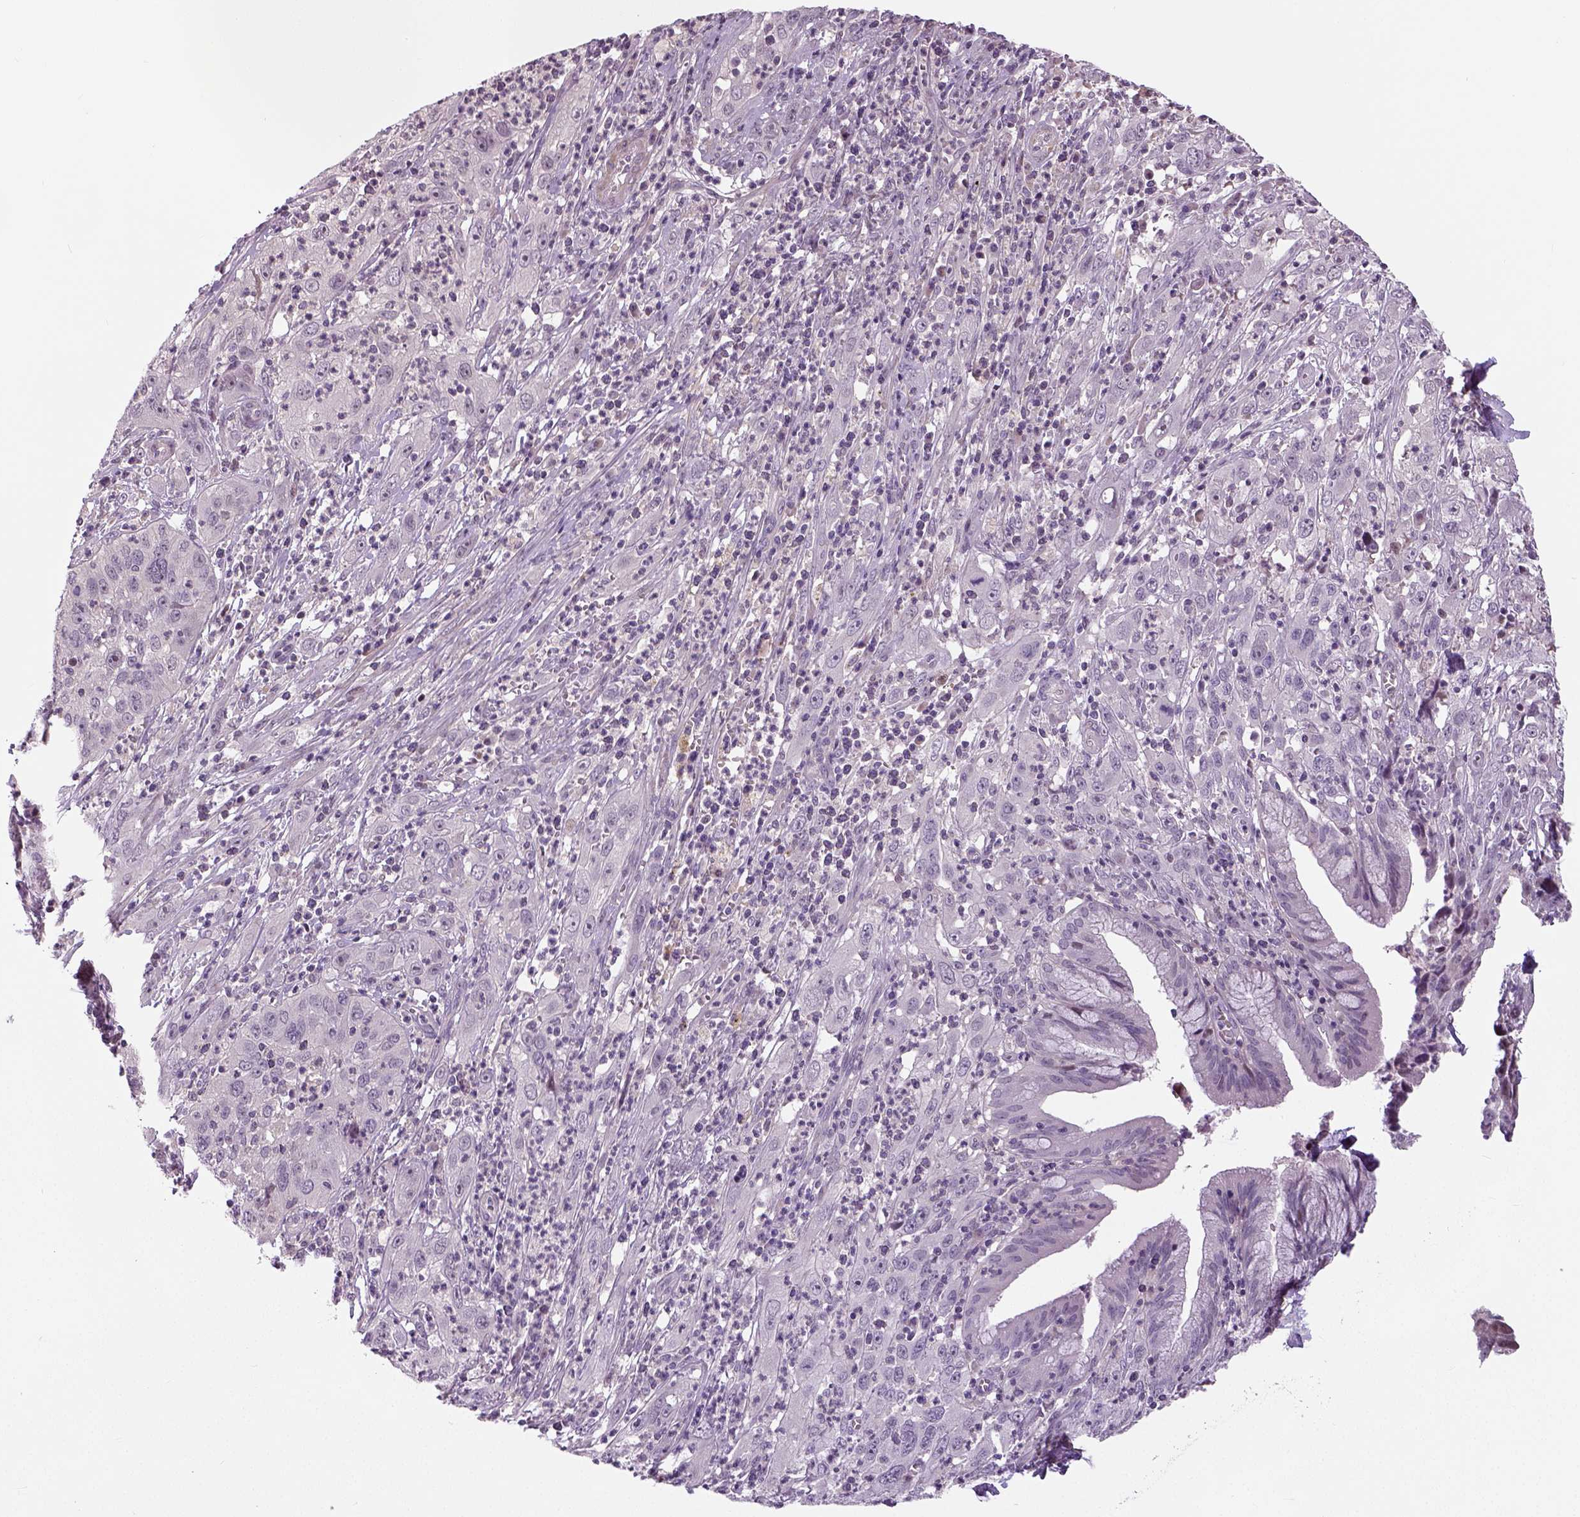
{"staining": {"intensity": "negative", "quantity": "none", "location": "none"}, "tissue": "cervical cancer", "cell_type": "Tumor cells", "image_type": "cancer", "snomed": [{"axis": "morphology", "description": "Squamous cell carcinoma, NOS"}, {"axis": "topography", "description": "Cervix"}], "caption": "Protein analysis of cervical cancer exhibits no significant positivity in tumor cells. The staining was performed using DAB (3,3'-diaminobenzidine) to visualize the protein expression in brown, while the nuclei were stained in blue with hematoxylin (Magnification: 20x).", "gene": "NECAB1", "patient": {"sex": "female", "age": 32}}